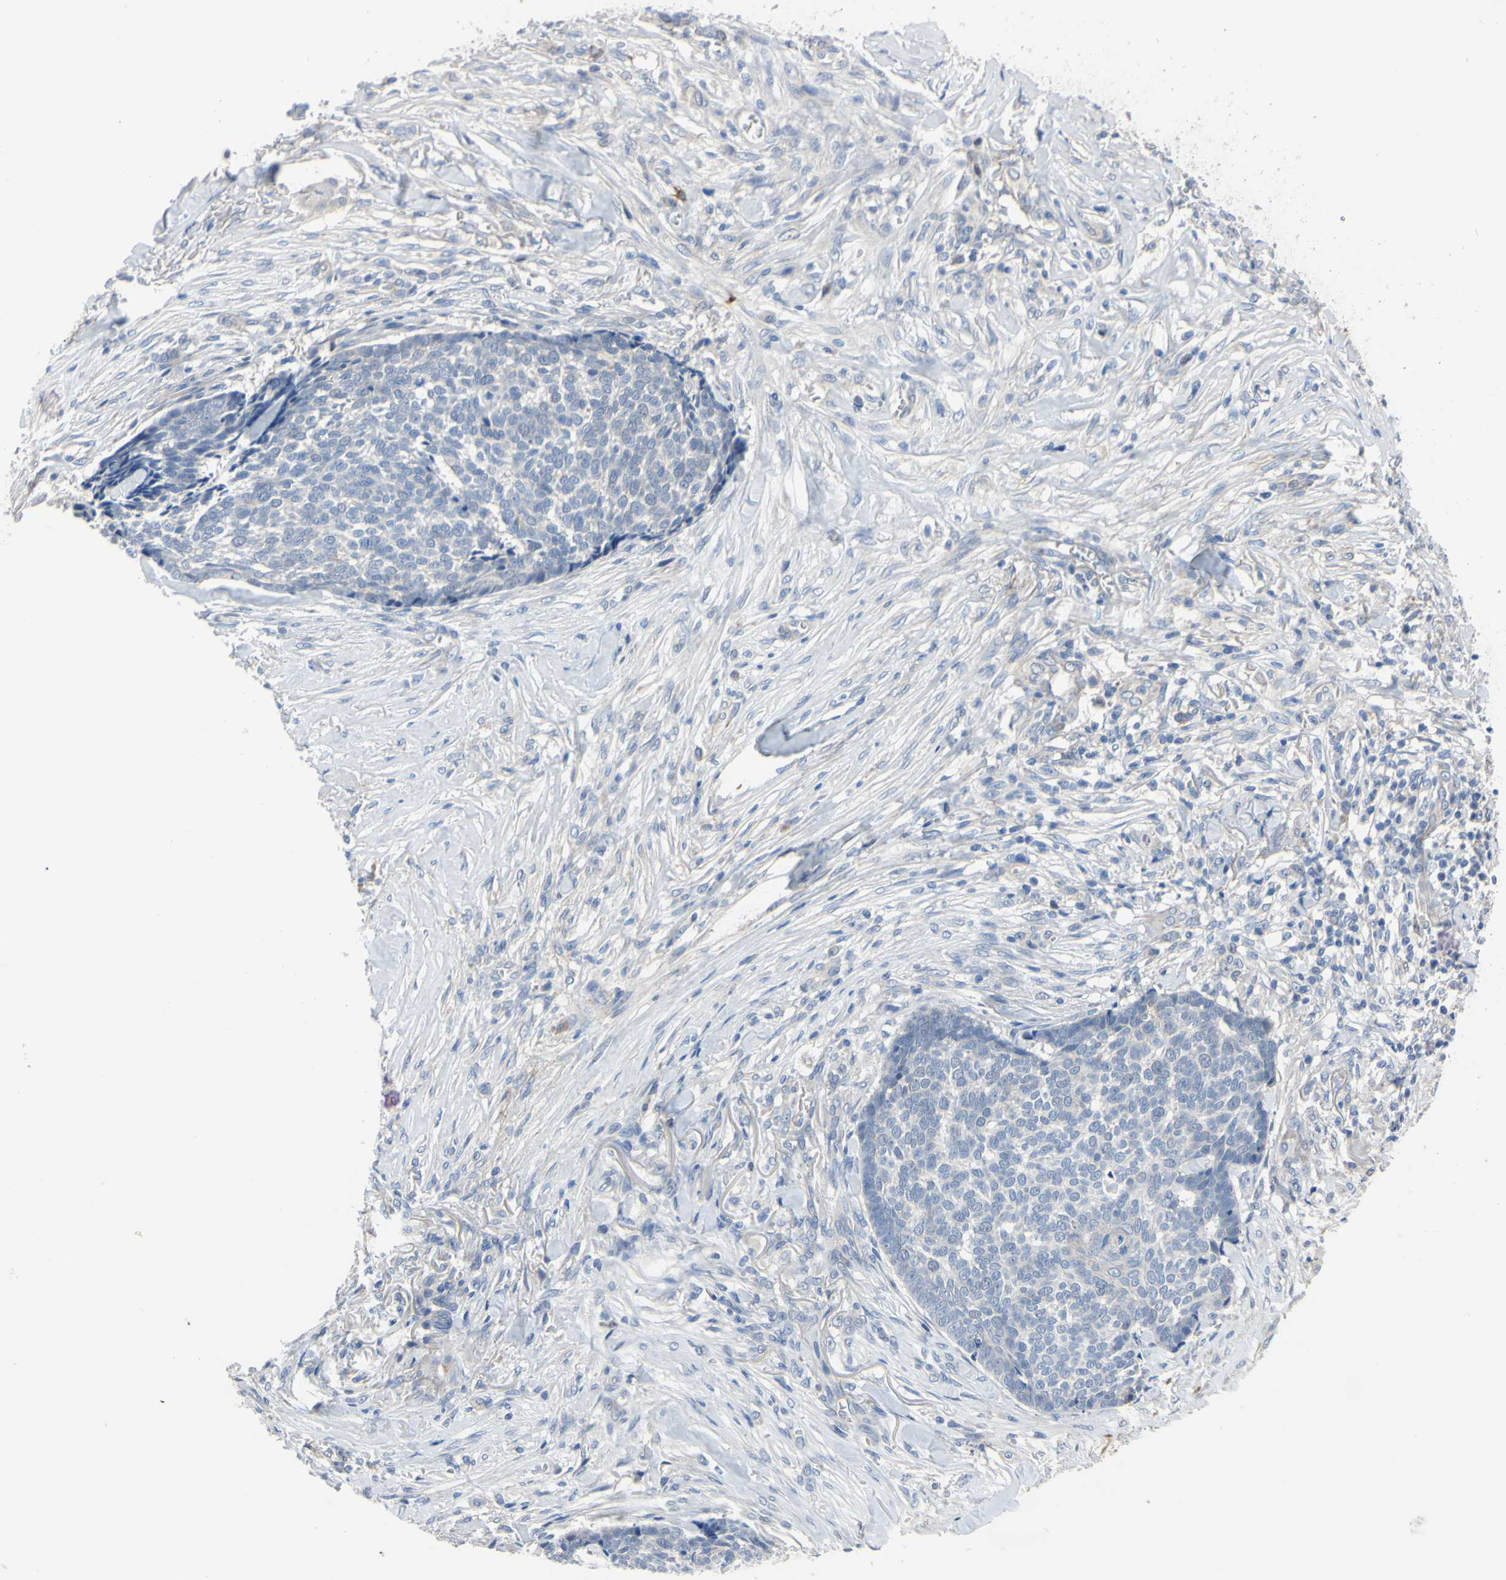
{"staining": {"intensity": "negative", "quantity": "none", "location": "none"}, "tissue": "skin cancer", "cell_type": "Tumor cells", "image_type": "cancer", "snomed": [{"axis": "morphology", "description": "Basal cell carcinoma"}, {"axis": "topography", "description": "Skin"}], "caption": "The photomicrograph demonstrates no staining of tumor cells in skin cancer.", "gene": "LHX9", "patient": {"sex": "male", "age": 84}}